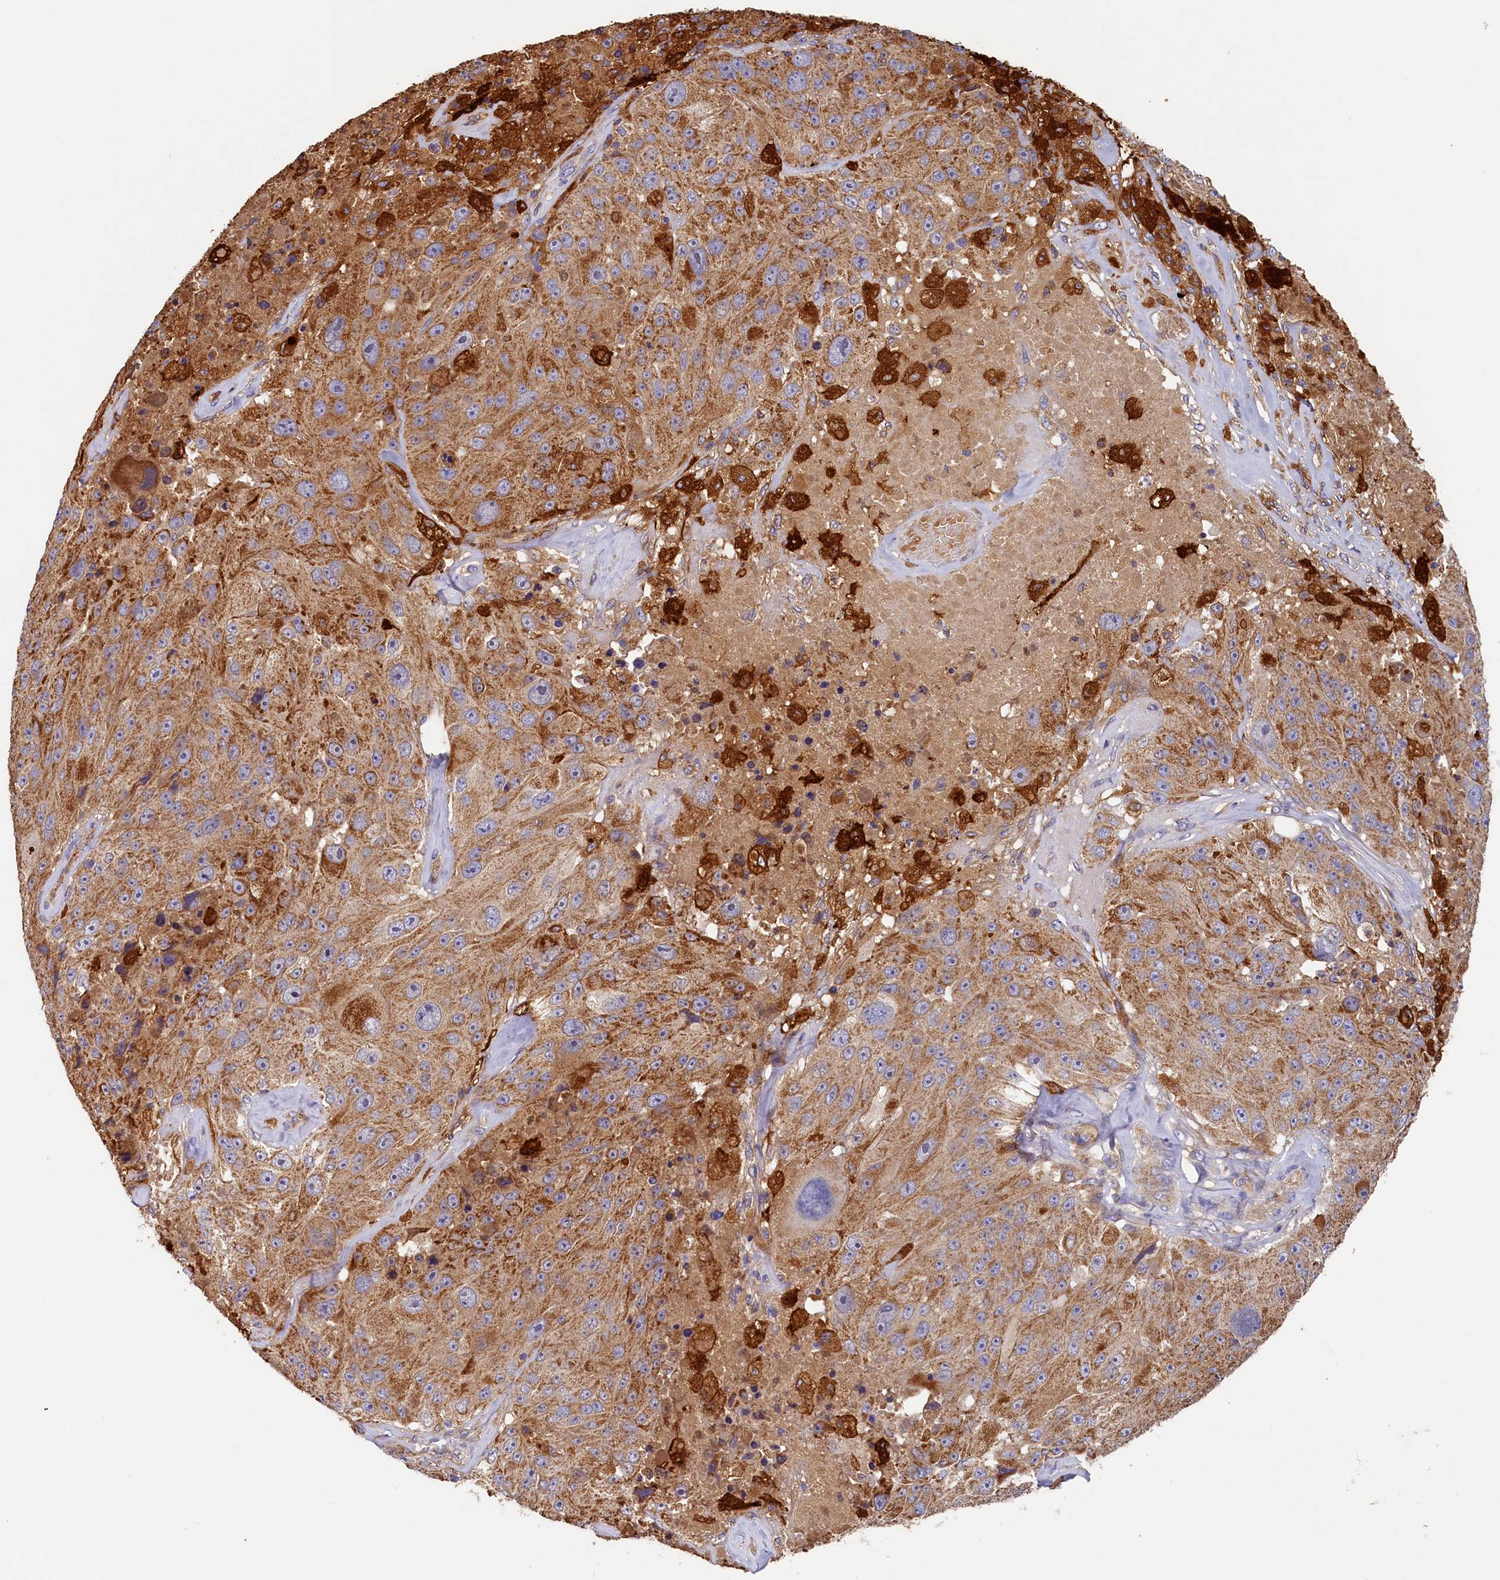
{"staining": {"intensity": "moderate", "quantity": ">75%", "location": "cytoplasmic/membranous"}, "tissue": "melanoma", "cell_type": "Tumor cells", "image_type": "cancer", "snomed": [{"axis": "morphology", "description": "Malignant melanoma, Metastatic site"}, {"axis": "topography", "description": "Lymph node"}], "caption": "Moderate cytoplasmic/membranous protein staining is present in approximately >75% of tumor cells in melanoma.", "gene": "SEC31B", "patient": {"sex": "male", "age": 62}}